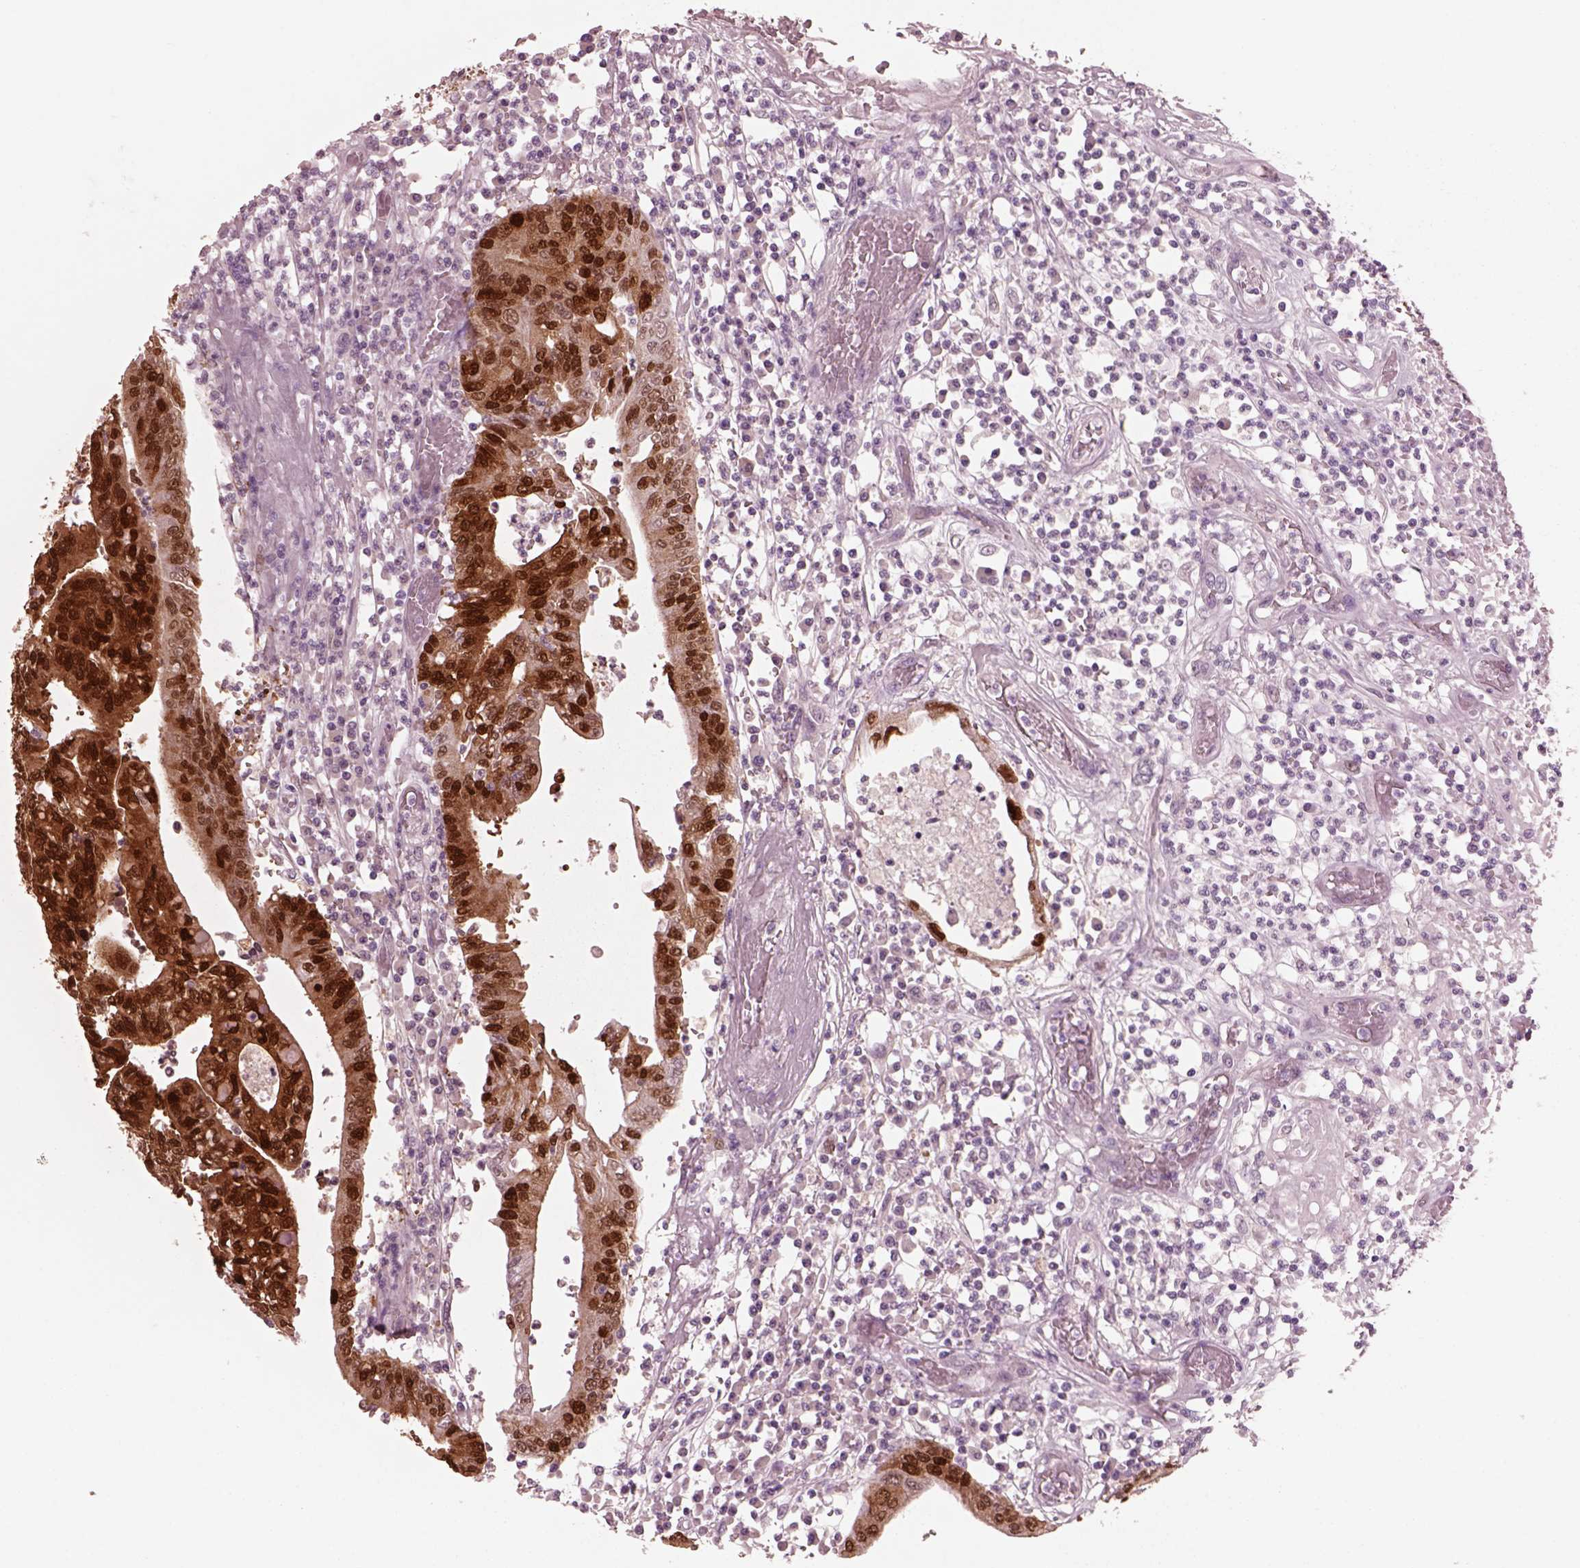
{"staining": {"intensity": "strong", "quantity": ">75%", "location": "cytoplasmic/membranous,nuclear"}, "tissue": "colorectal cancer", "cell_type": "Tumor cells", "image_type": "cancer", "snomed": [{"axis": "morphology", "description": "Adenocarcinoma, NOS"}, {"axis": "topography", "description": "Rectum"}], "caption": "A brown stain shows strong cytoplasmic/membranous and nuclear positivity of a protein in human colorectal cancer tumor cells. (DAB IHC, brown staining for protein, blue staining for nuclei).", "gene": "SOX9", "patient": {"sex": "male", "age": 54}}